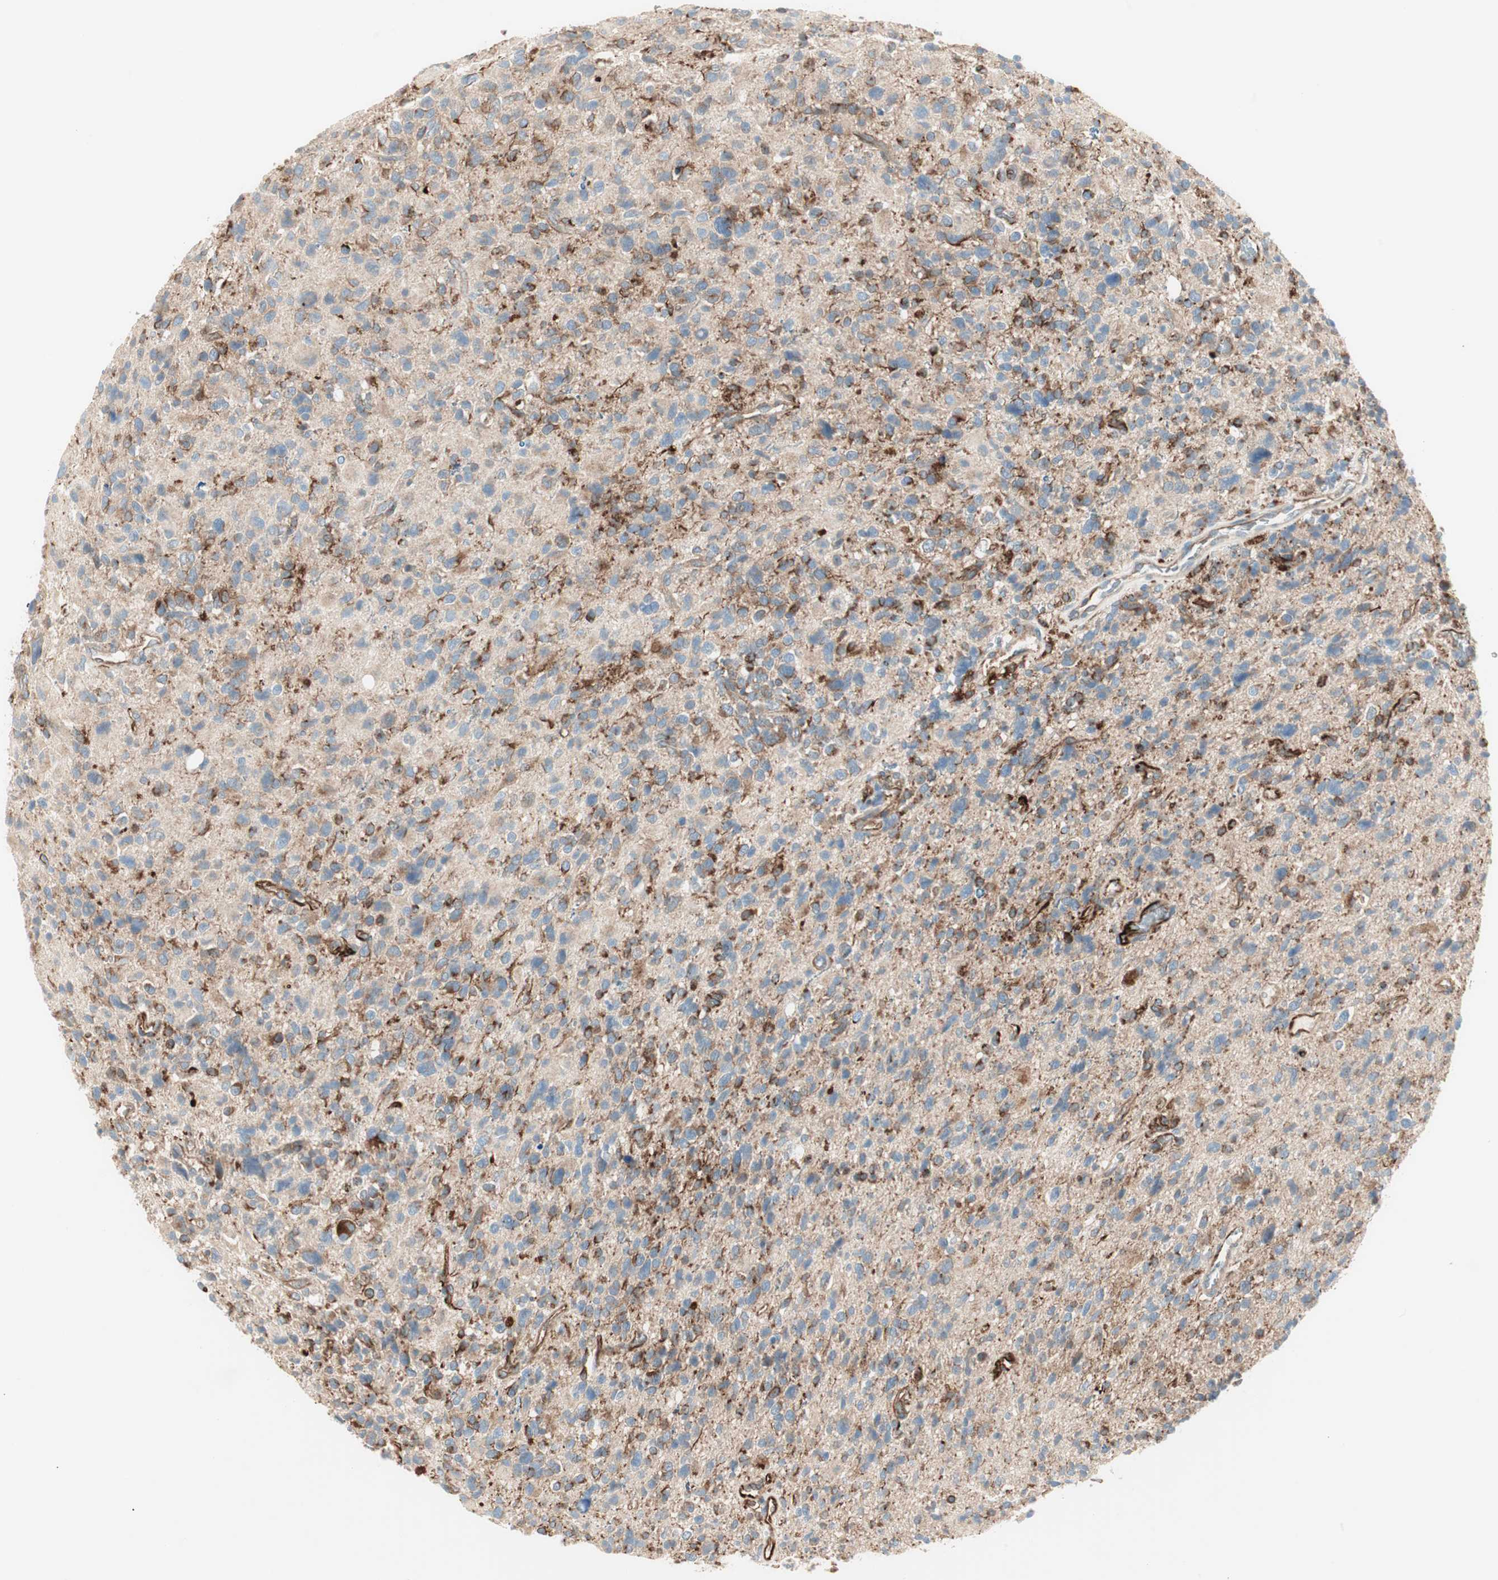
{"staining": {"intensity": "moderate", "quantity": "<25%", "location": "cytoplasmic/membranous"}, "tissue": "glioma", "cell_type": "Tumor cells", "image_type": "cancer", "snomed": [{"axis": "morphology", "description": "Glioma, malignant, High grade"}, {"axis": "topography", "description": "Brain"}], "caption": "Human malignant glioma (high-grade) stained with a brown dye reveals moderate cytoplasmic/membranous positive staining in approximately <25% of tumor cells.", "gene": "ATP6V1G1", "patient": {"sex": "male", "age": 48}}